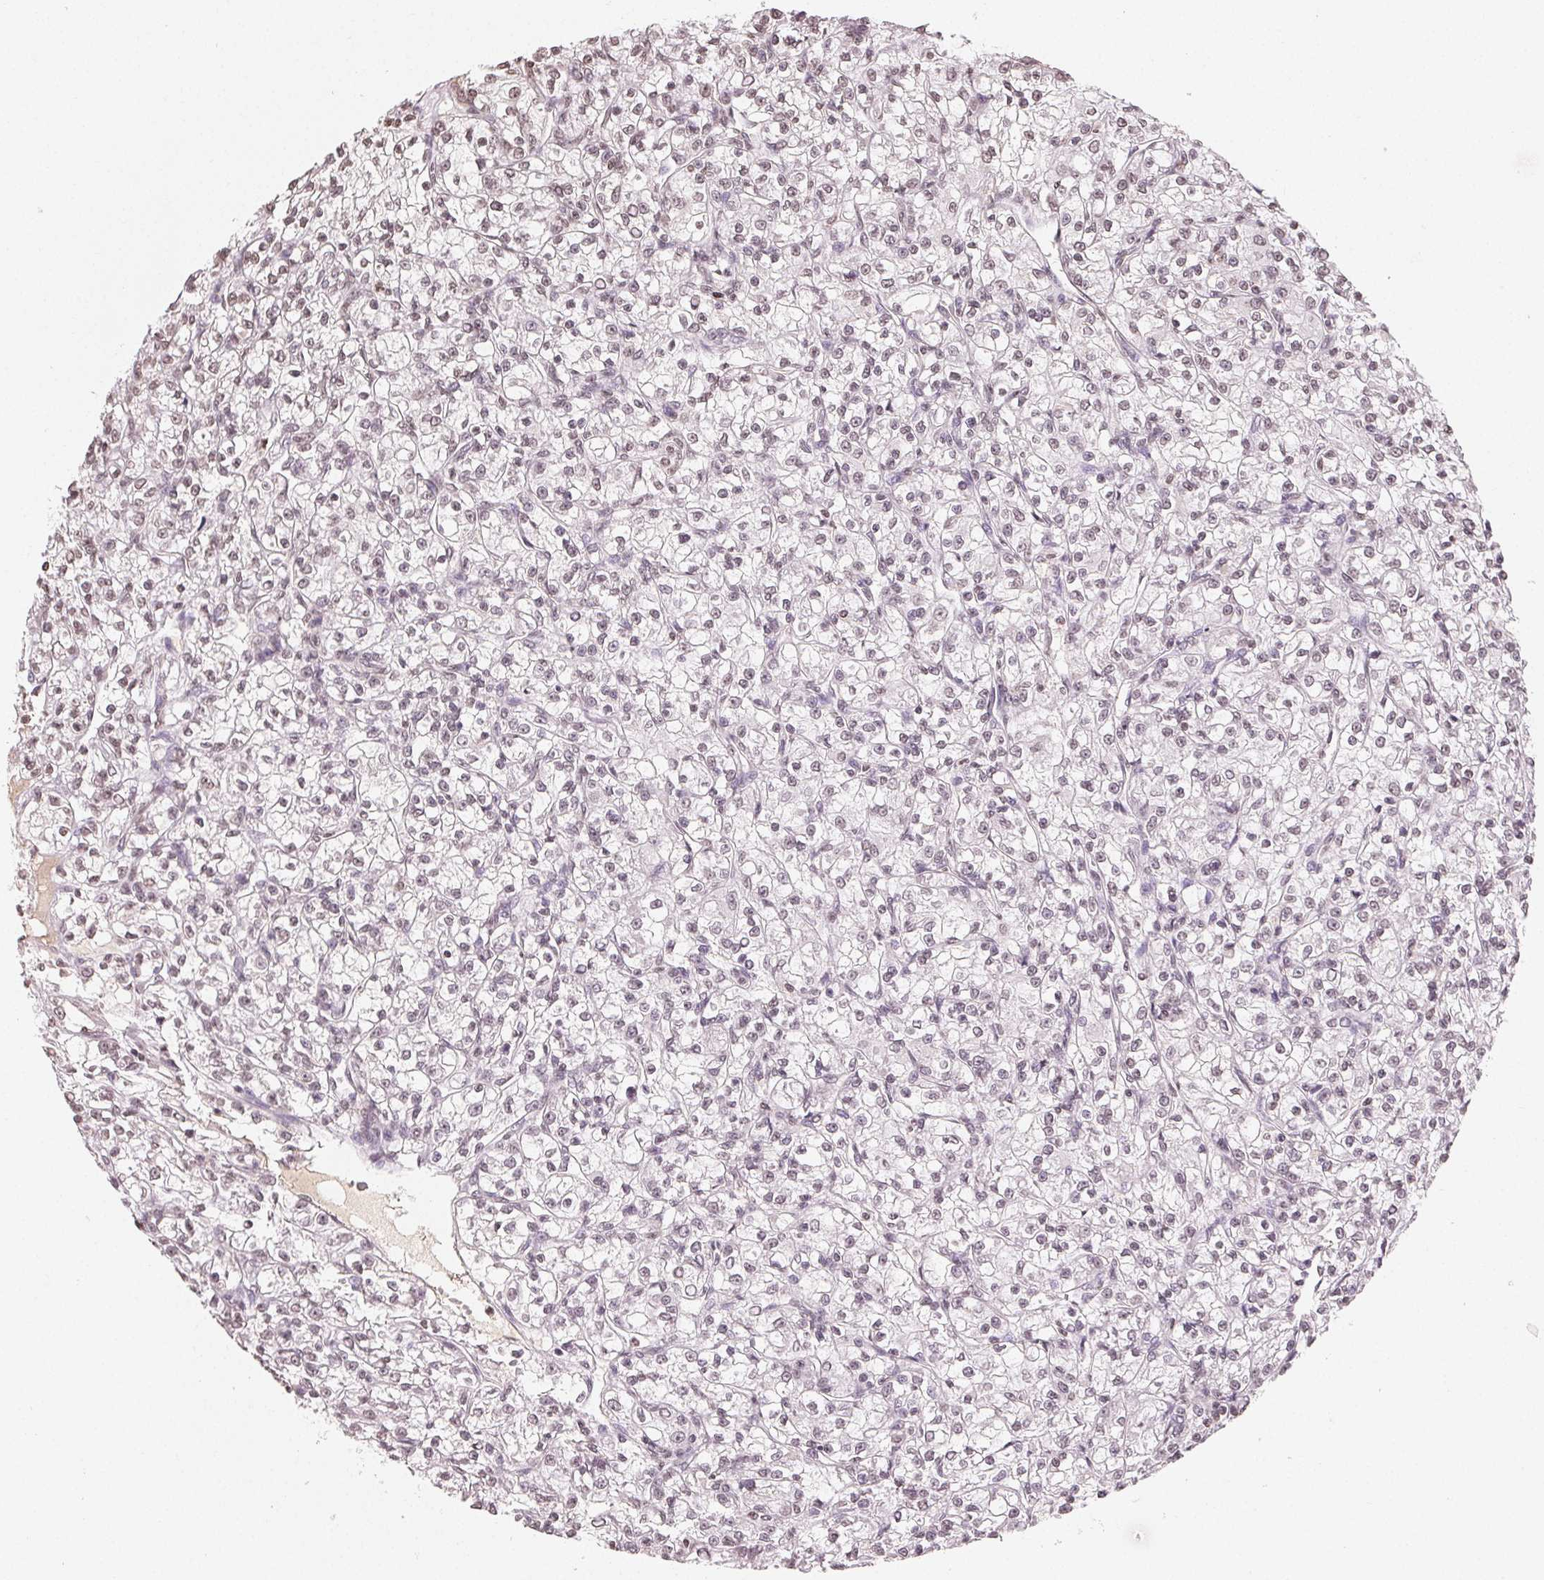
{"staining": {"intensity": "weak", "quantity": "<25%", "location": "nuclear"}, "tissue": "renal cancer", "cell_type": "Tumor cells", "image_type": "cancer", "snomed": [{"axis": "morphology", "description": "Adenocarcinoma, NOS"}, {"axis": "topography", "description": "Kidney"}], "caption": "Immunohistochemical staining of renal adenocarcinoma displays no significant expression in tumor cells. Nuclei are stained in blue.", "gene": "TBP", "patient": {"sex": "female", "age": 59}}